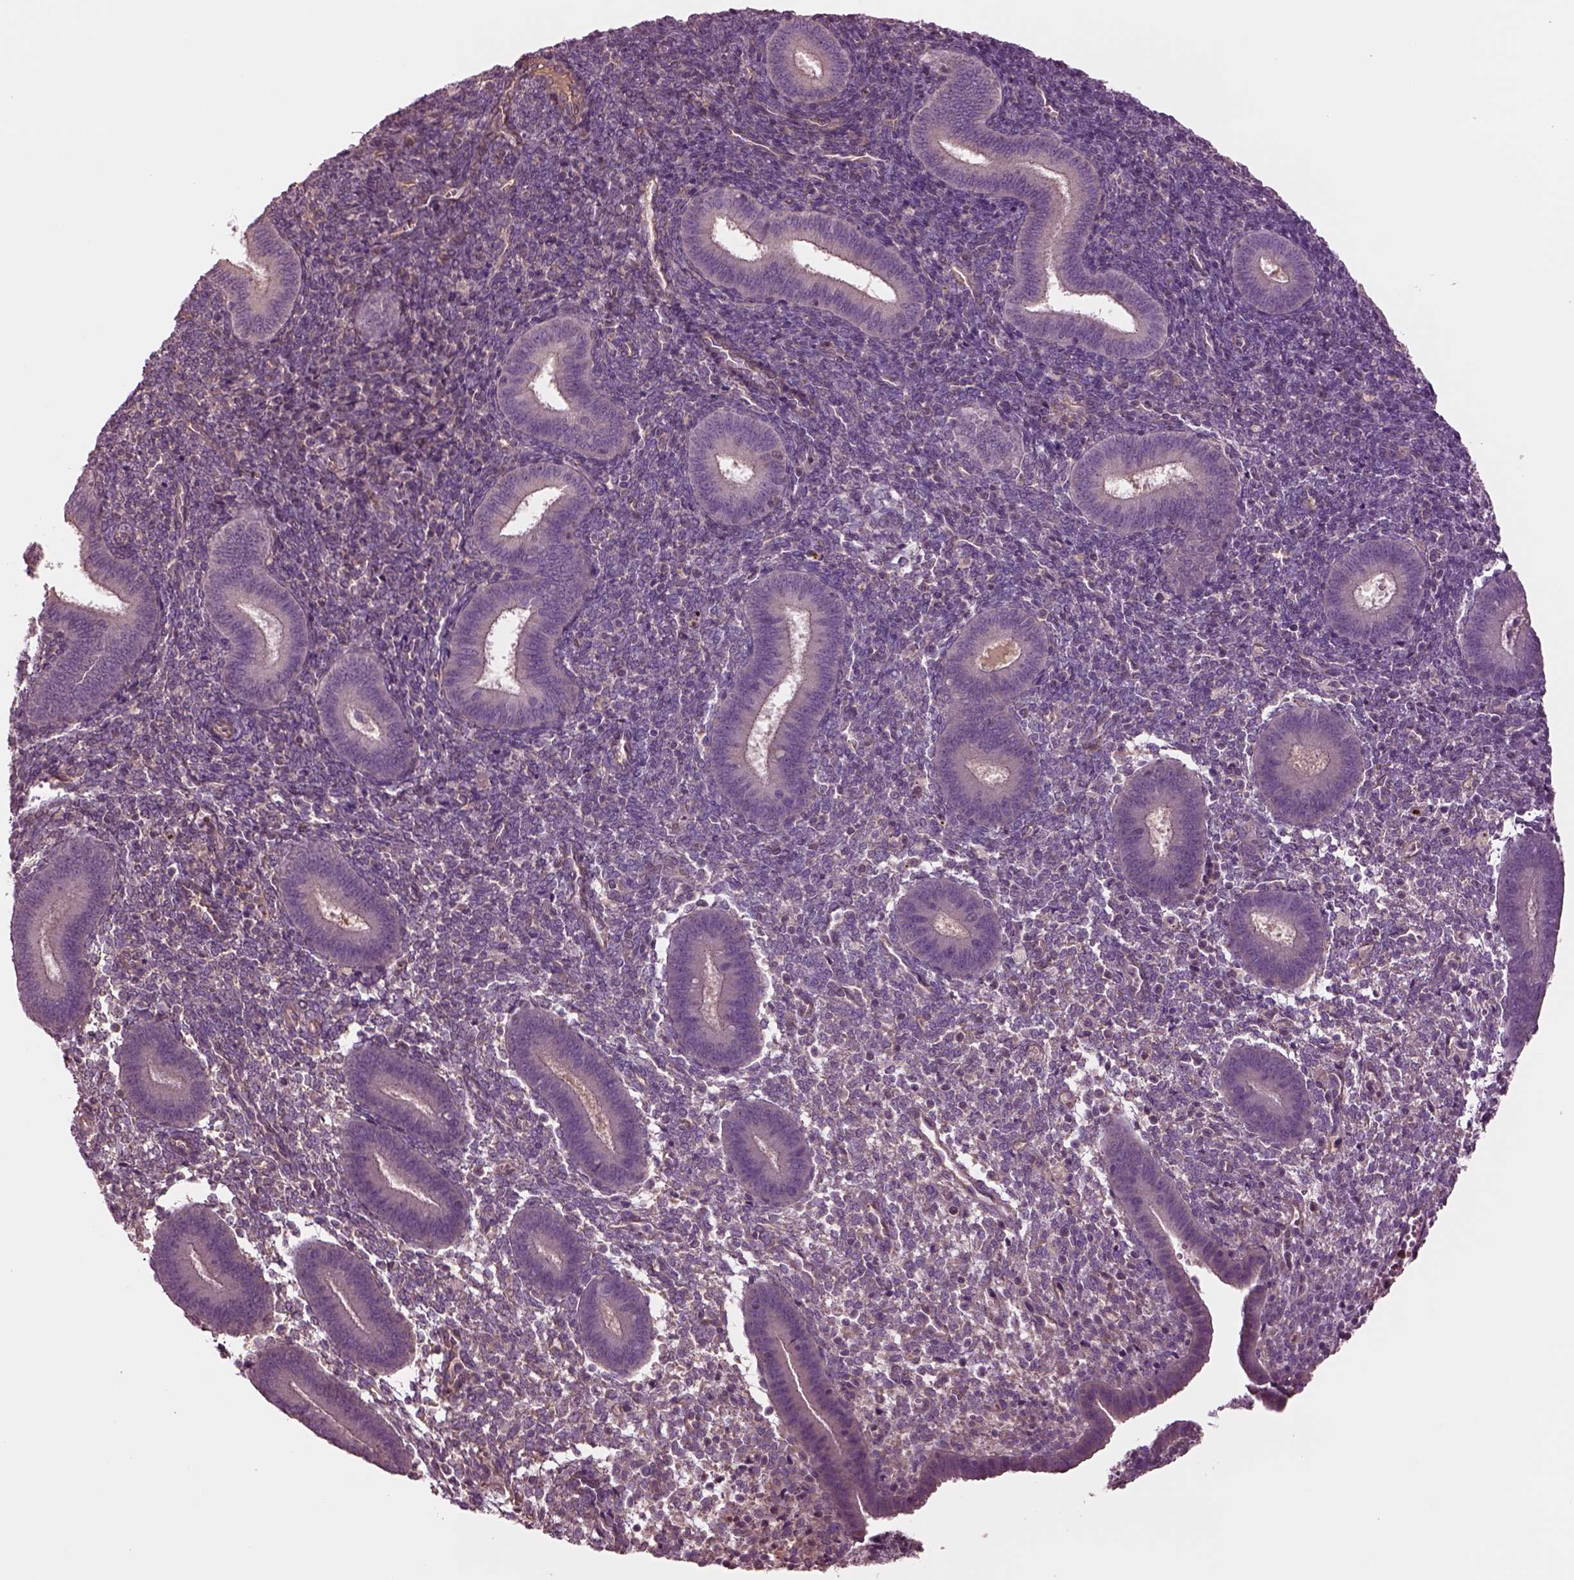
{"staining": {"intensity": "weak", "quantity": "25%-75%", "location": "cytoplasmic/membranous"}, "tissue": "endometrium", "cell_type": "Cells in endometrial stroma", "image_type": "normal", "snomed": [{"axis": "morphology", "description": "Normal tissue, NOS"}, {"axis": "topography", "description": "Endometrium"}], "caption": "IHC of unremarkable endometrium reveals low levels of weak cytoplasmic/membranous positivity in approximately 25%-75% of cells in endometrial stroma.", "gene": "HTR1B", "patient": {"sex": "female", "age": 25}}